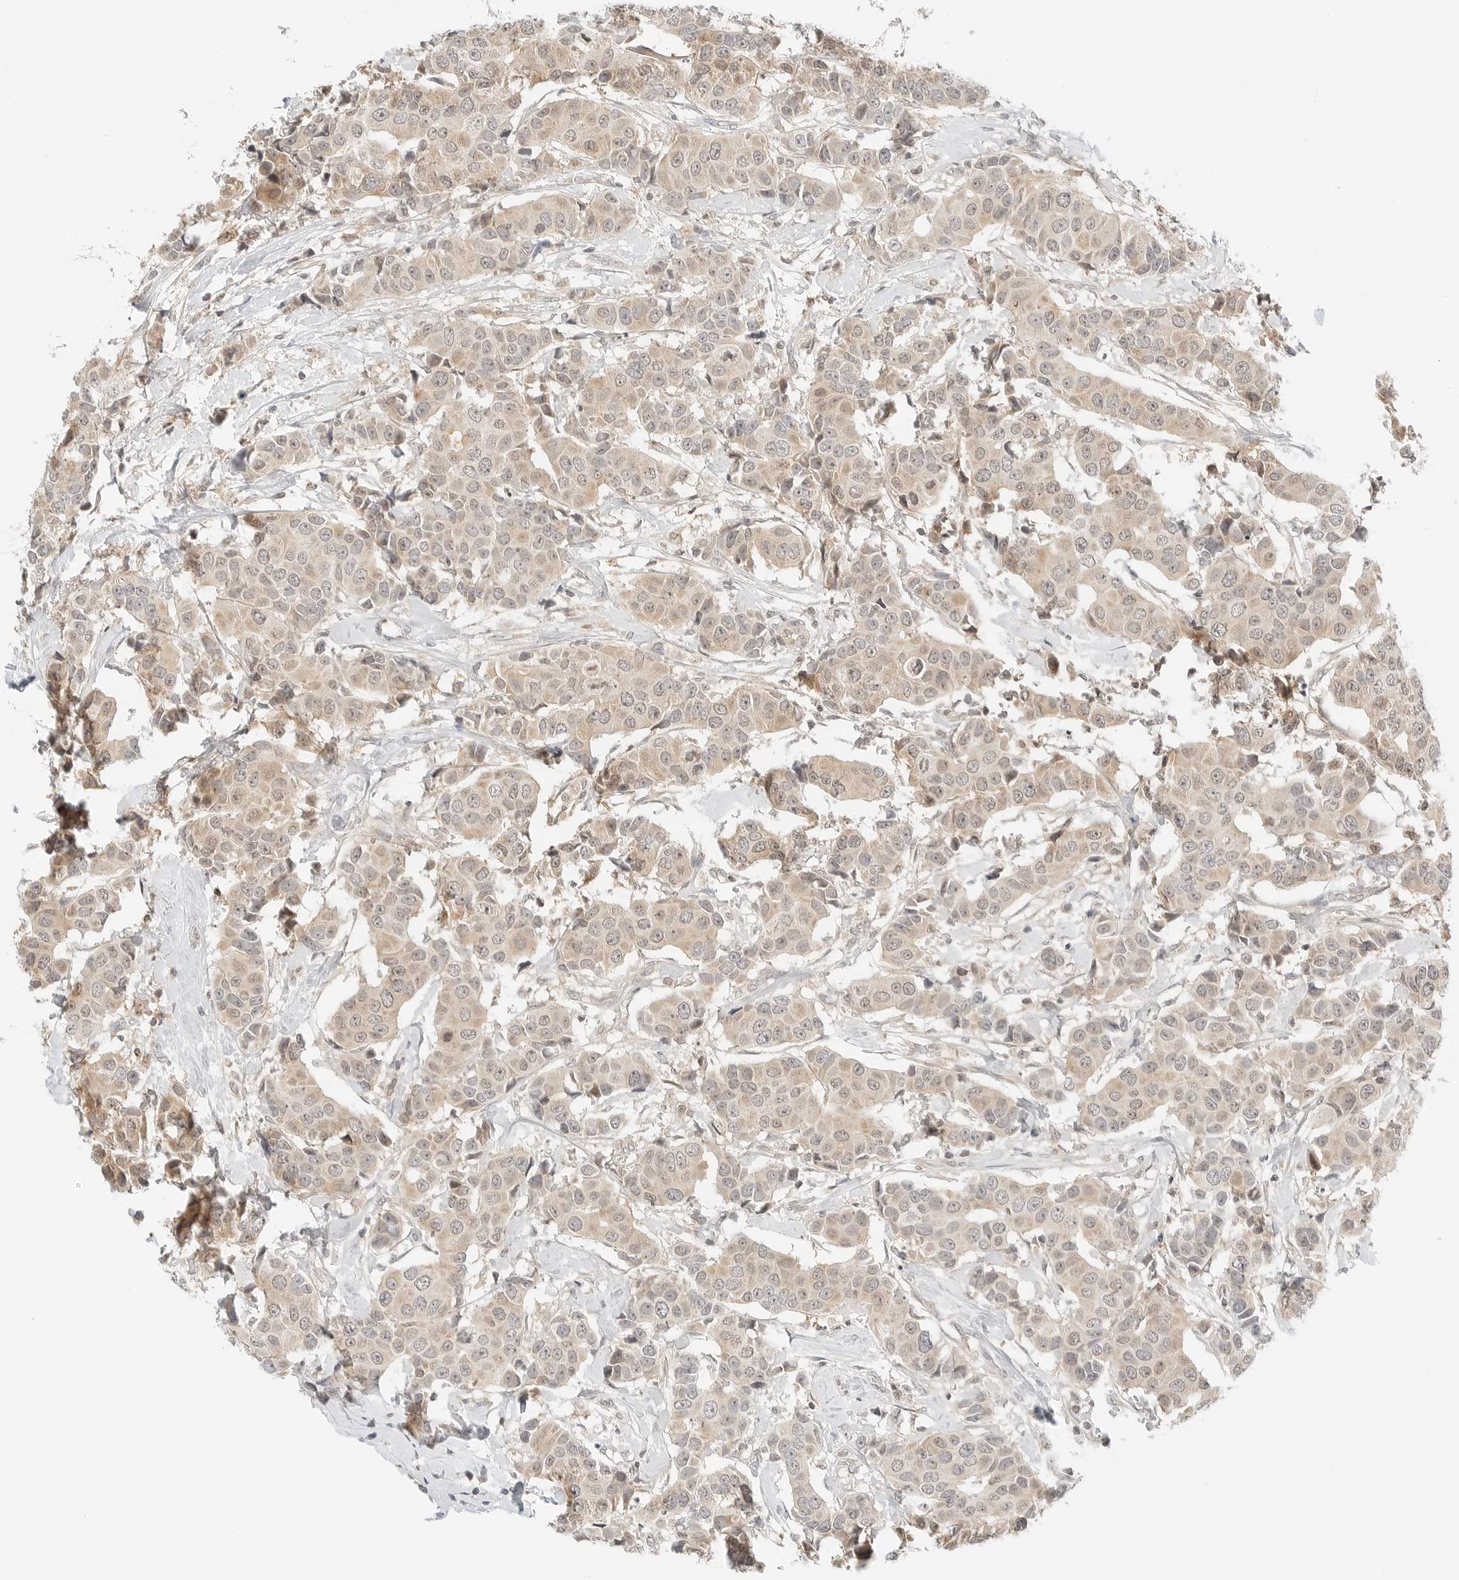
{"staining": {"intensity": "weak", "quantity": ">75%", "location": "cytoplasmic/membranous,nuclear"}, "tissue": "breast cancer", "cell_type": "Tumor cells", "image_type": "cancer", "snomed": [{"axis": "morphology", "description": "Normal tissue, NOS"}, {"axis": "morphology", "description": "Duct carcinoma"}, {"axis": "topography", "description": "Breast"}], "caption": "Tumor cells reveal weak cytoplasmic/membranous and nuclear positivity in about >75% of cells in intraductal carcinoma (breast).", "gene": "IQCC", "patient": {"sex": "female", "age": 39}}